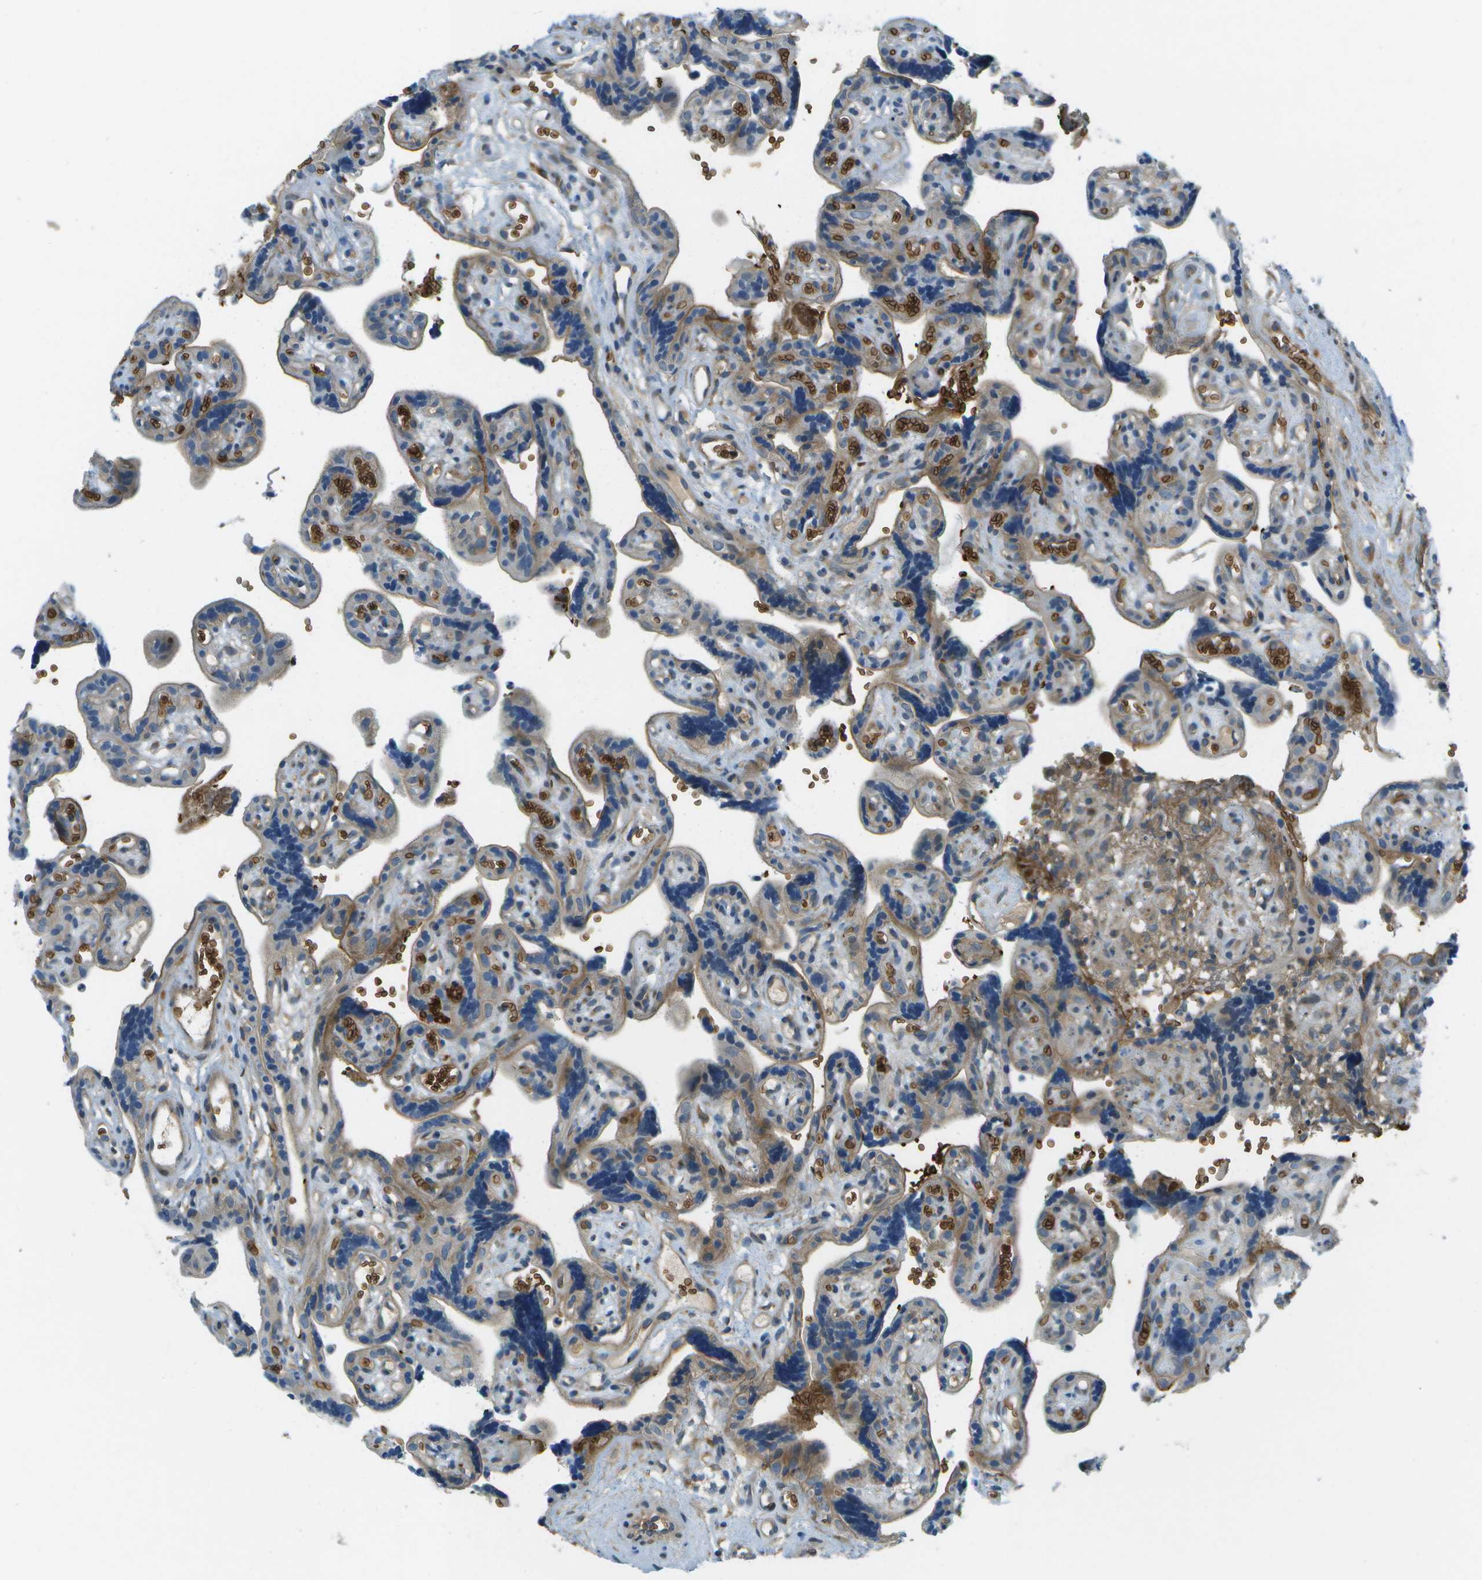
{"staining": {"intensity": "strong", "quantity": ">75%", "location": "cytoplasmic/membranous"}, "tissue": "placenta", "cell_type": "Decidual cells", "image_type": "normal", "snomed": [{"axis": "morphology", "description": "Normal tissue, NOS"}, {"axis": "topography", "description": "Placenta"}], "caption": "Protein analysis of benign placenta demonstrates strong cytoplasmic/membranous staining in about >75% of decidual cells. (DAB = brown stain, brightfield microscopy at high magnification).", "gene": "CTIF", "patient": {"sex": "female", "age": 30}}